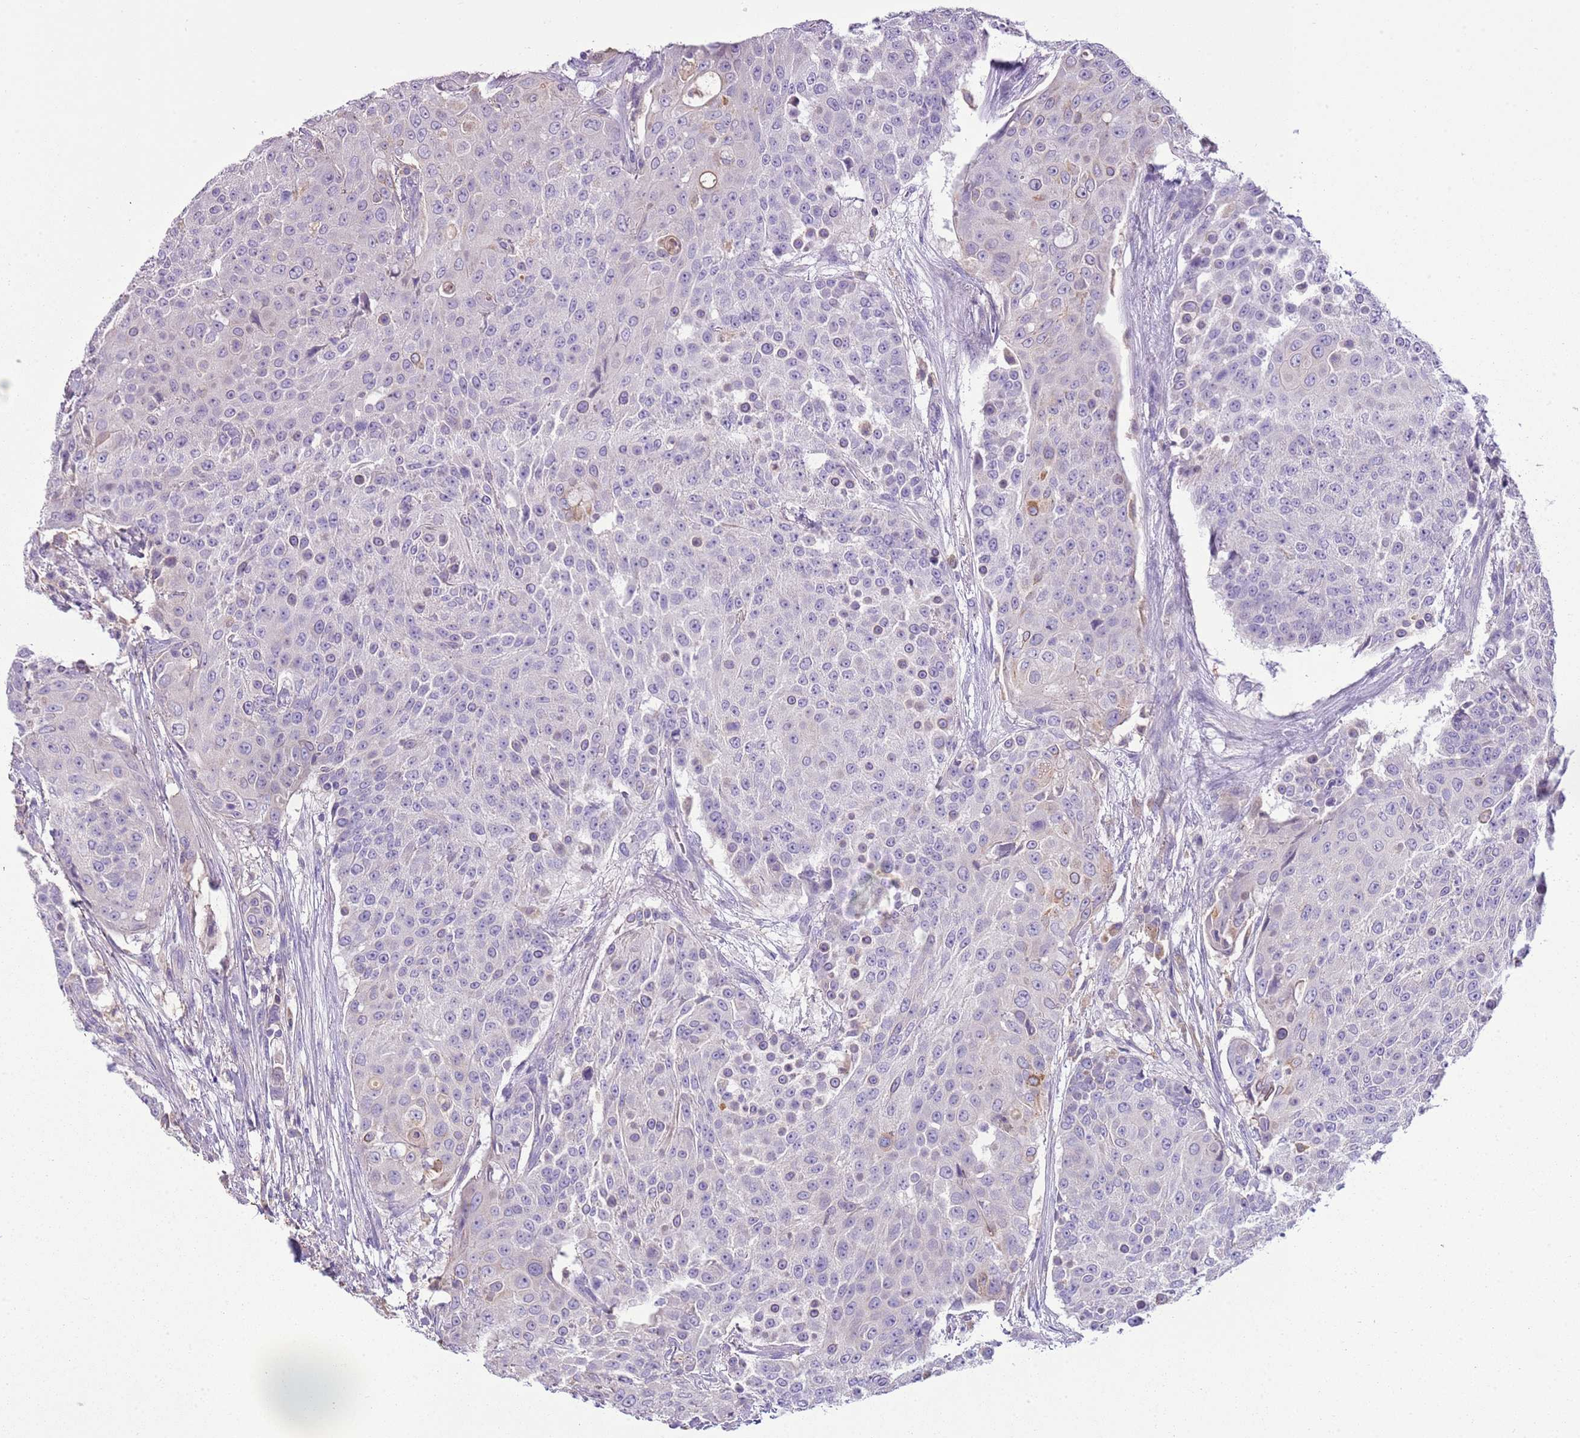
{"staining": {"intensity": "negative", "quantity": "none", "location": "none"}, "tissue": "urothelial cancer", "cell_type": "Tumor cells", "image_type": "cancer", "snomed": [{"axis": "morphology", "description": "Urothelial carcinoma, High grade"}, {"axis": "topography", "description": "Urinary bladder"}], "caption": "Urothelial cancer was stained to show a protein in brown. There is no significant staining in tumor cells.", "gene": "HES3", "patient": {"sex": "female", "age": 63}}